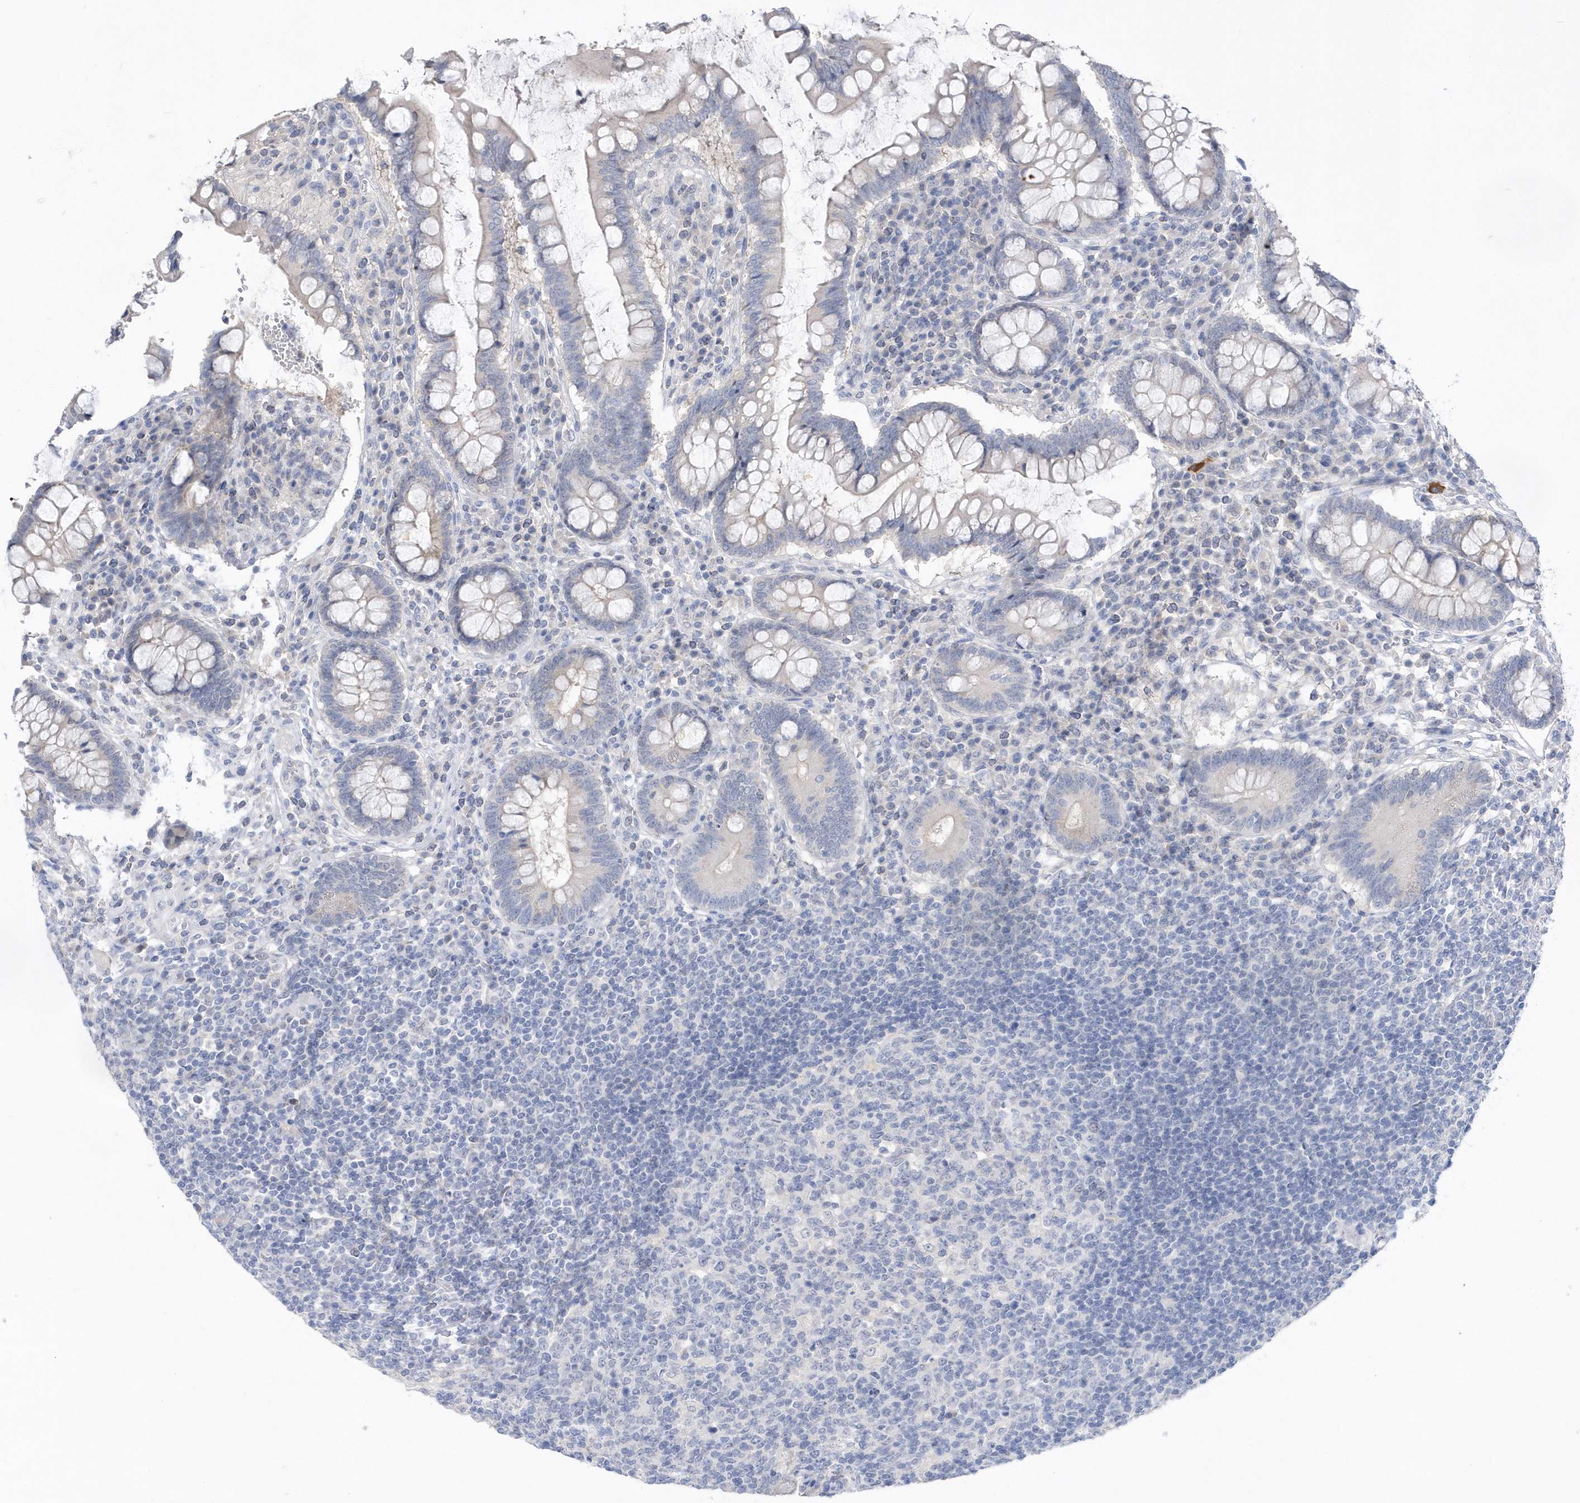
{"staining": {"intensity": "negative", "quantity": "none", "location": "none"}, "tissue": "colon", "cell_type": "Endothelial cells", "image_type": "normal", "snomed": [{"axis": "morphology", "description": "Normal tissue, NOS"}, {"axis": "topography", "description": "Colon"}], "caption": "A histopathology image of colon stained for a protein exhibits no brown staining in endothelial cells. (DAB immunohistochemistry with hematoxylin counter stain).", "gene": "RPEL1", "patient": {"sex": "female", "age": 79}}